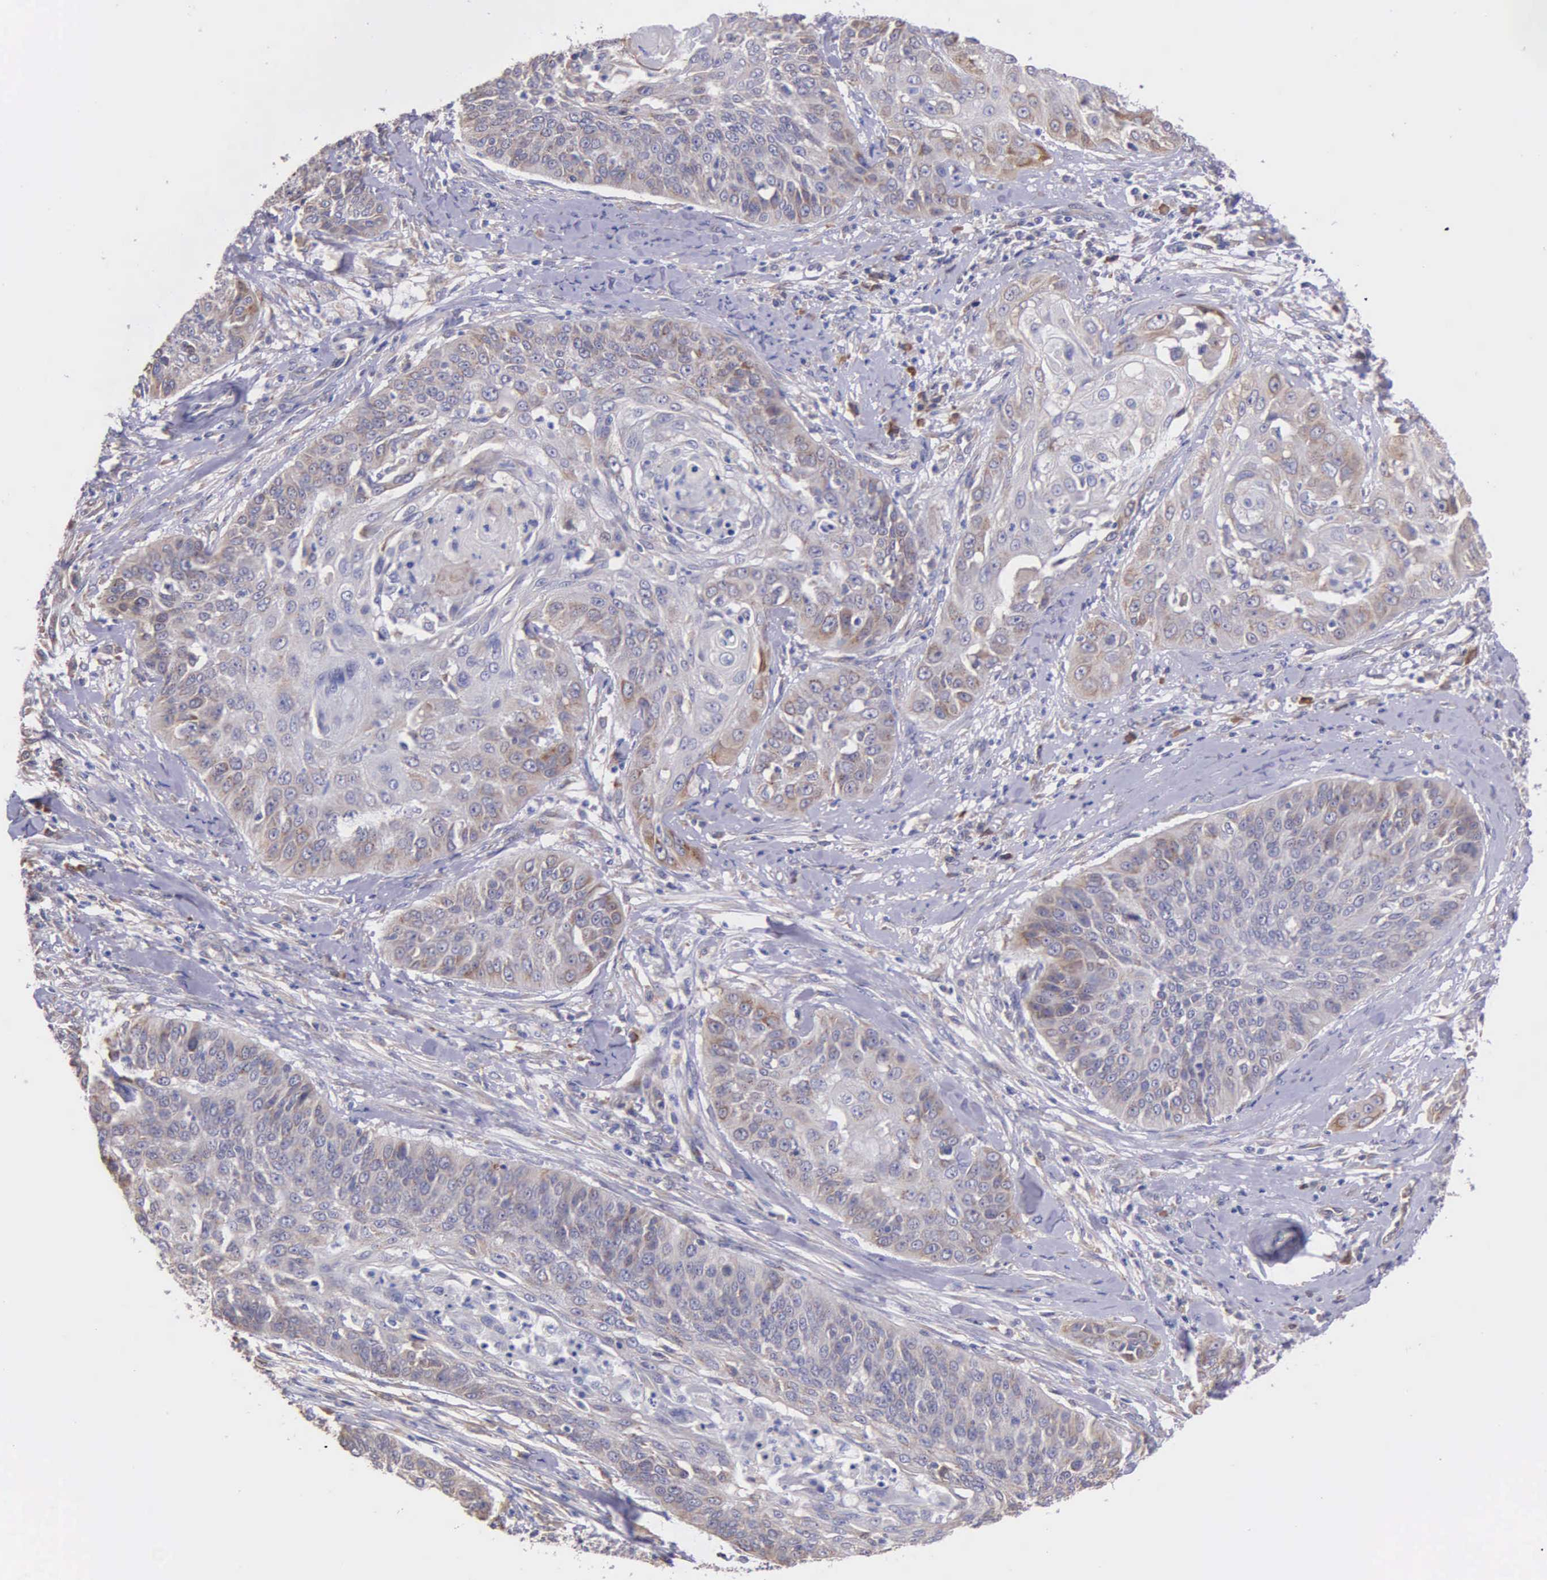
{"staining": {"intensity": "weak", "quantity": "25%-75%", "location": "cytoplasmic/membranous"}, "tissue": "cervical cancer", "cell_type": "Tumor cells", "image_type": "cancer", "snomed": [{"axis": "morphology", "description": "Squamous cell carcinoma, NOS"}, {"axis": "topography", "description": "Cervix"}], "caption": "This is an image of immunohistochemistry staining of cervical squamous cell carcinoma, which shows weak positivity in the cytoplasmic/membranous of tumor cells.", "gene": "ZC3H12B", "patient": {"sex": "female", "age": 64}}